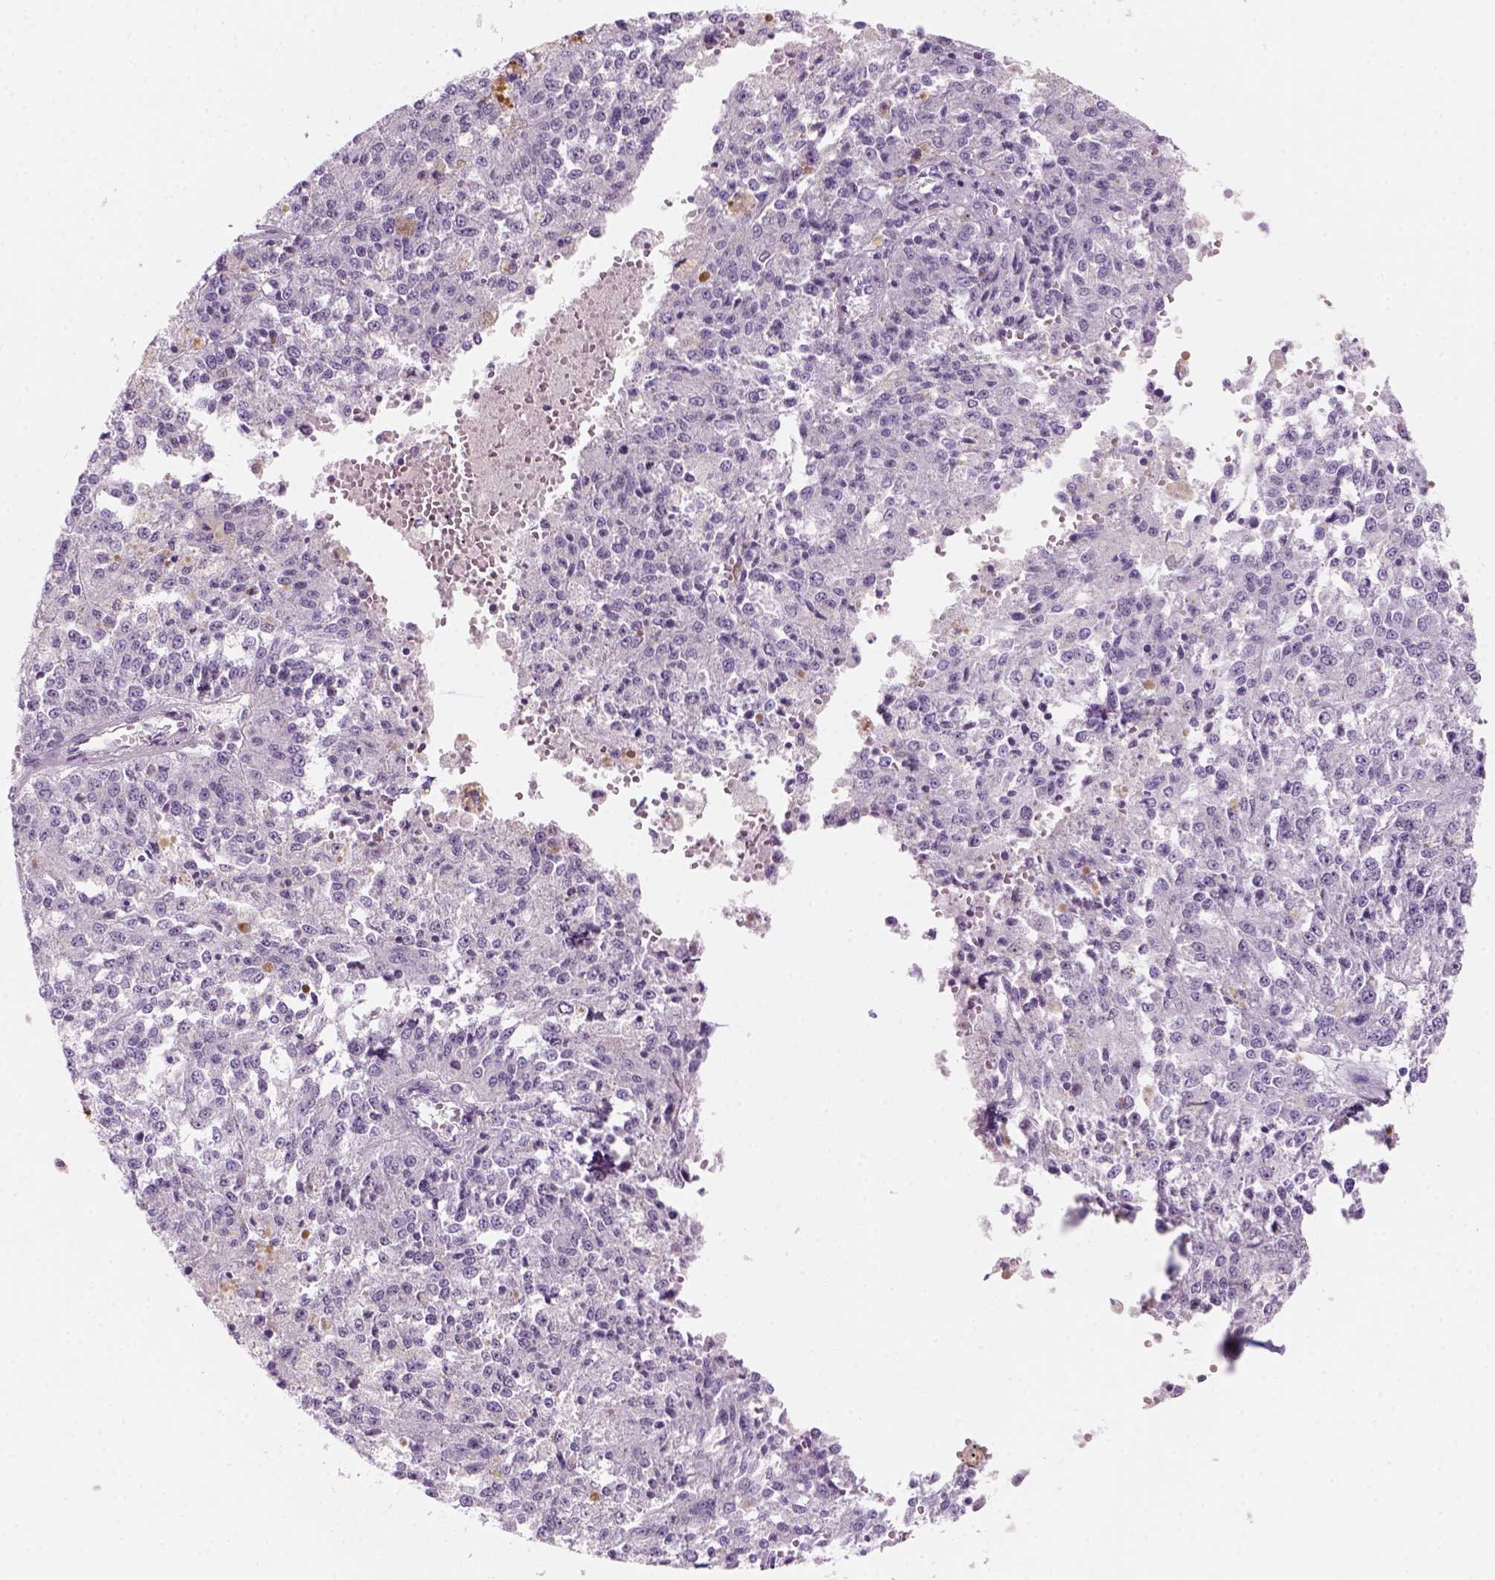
{"staining": {"intensity": "negative", "quantity": "none", "location": "none"}, "tissue": "melanoma", "cell_type": "Tumor cells", "image_type": "cancer", "snomed": [{"axis": "morphology", "description": "Malignant melanoma, Metastatic site"}, {"axis": "topography", "description": "Lymph node"}], "caption": "Protein analysis of melanoma exhibits no significant expression in tumor cells.", "gene": "KRTAP11-1", "patient": {"sex": "female", "age": 64}}